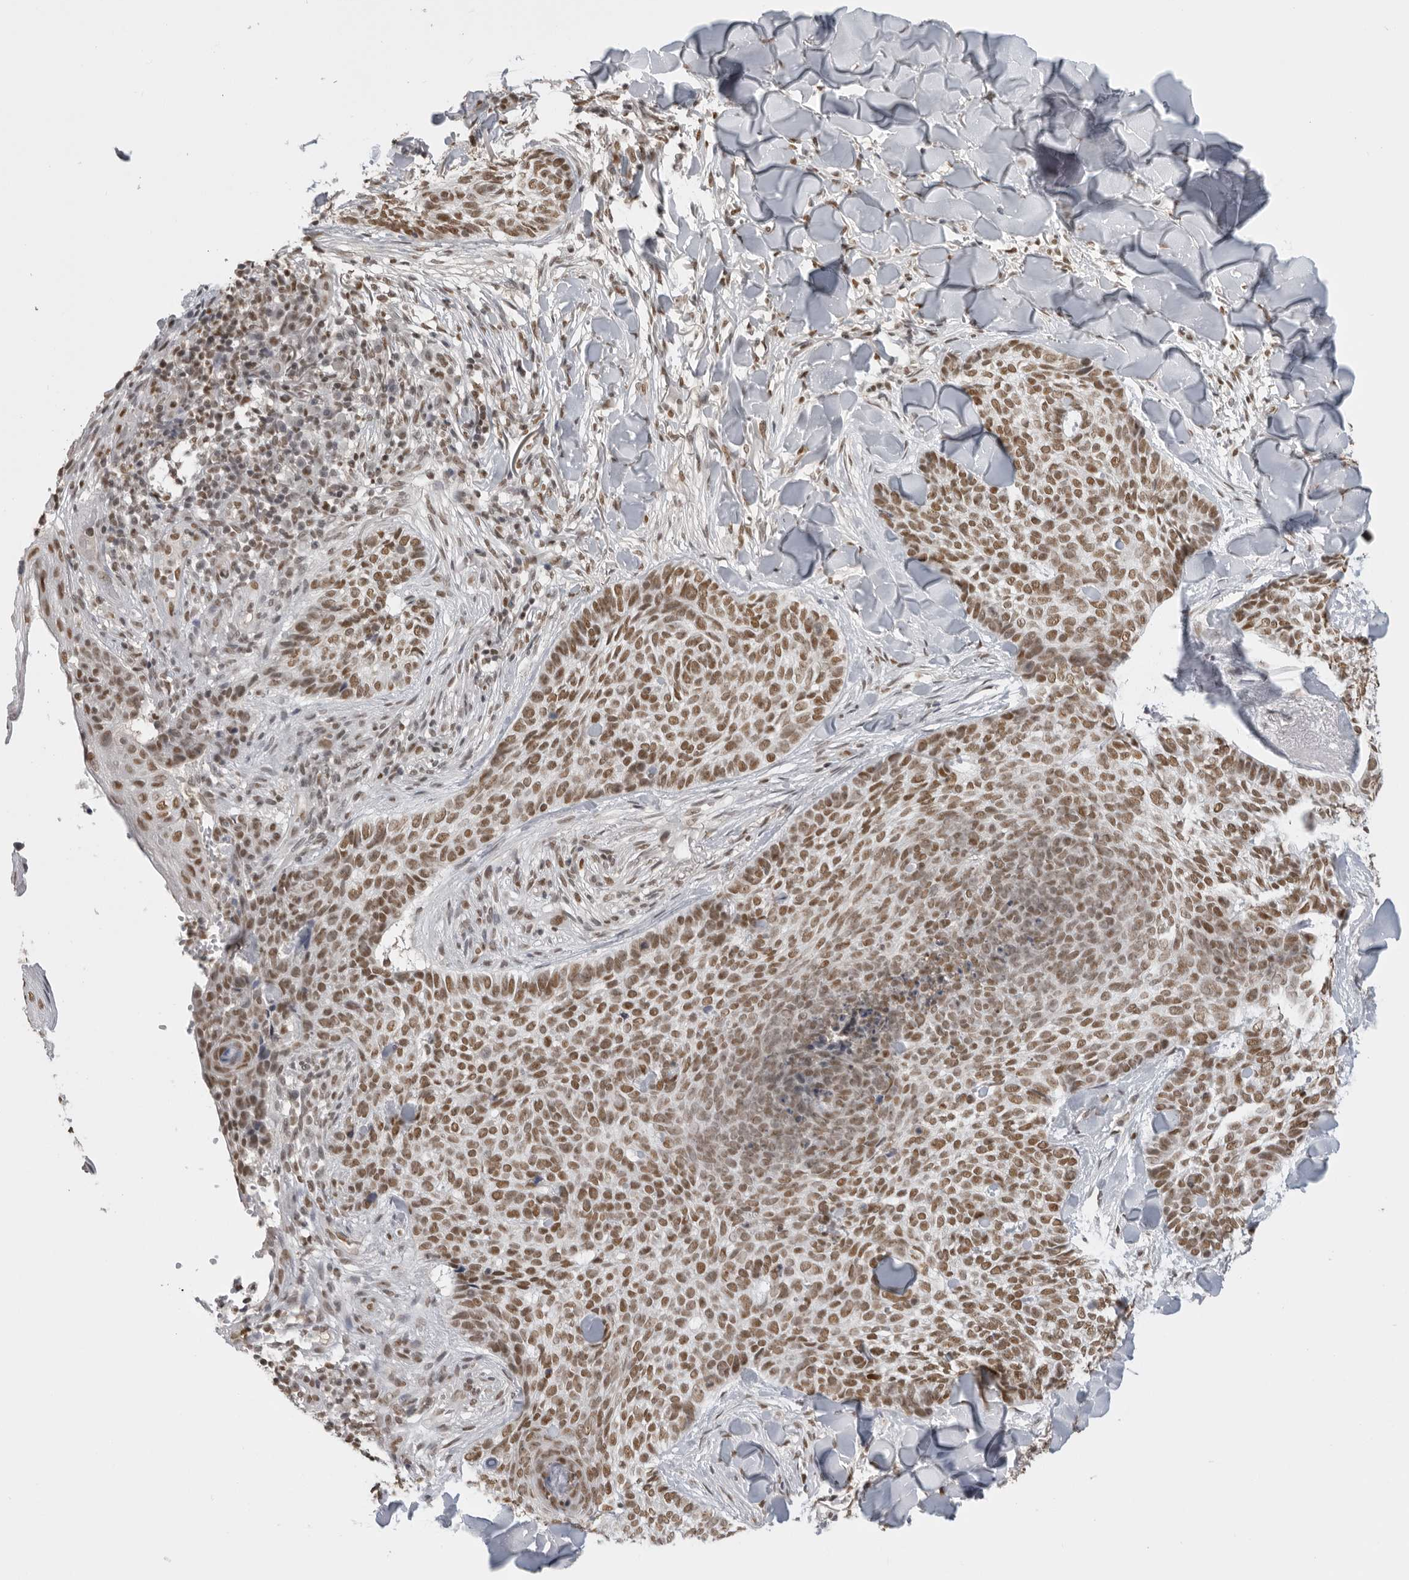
{"staining": {"intensity": "moderate", "quantity": ">75%", "location": "nuclear"}, "tissue": "skin cancer", "cell_type": "Tumor cells", "image_type": "cancer", "snomed": [{"axis": "morphology", "description": "Normal tissue, NOS"}, {"axis": "morphology", "description": "Basal cell carcinoma"}, {"axis": "topography", "description": "Skin"}], "caption": "Moderate nuclear staining for a protein is present in about >75% of tumor cells of skin cancer using IHC.", "gene": "RPA2", "patient": {"sex": "male", "age": 67}}